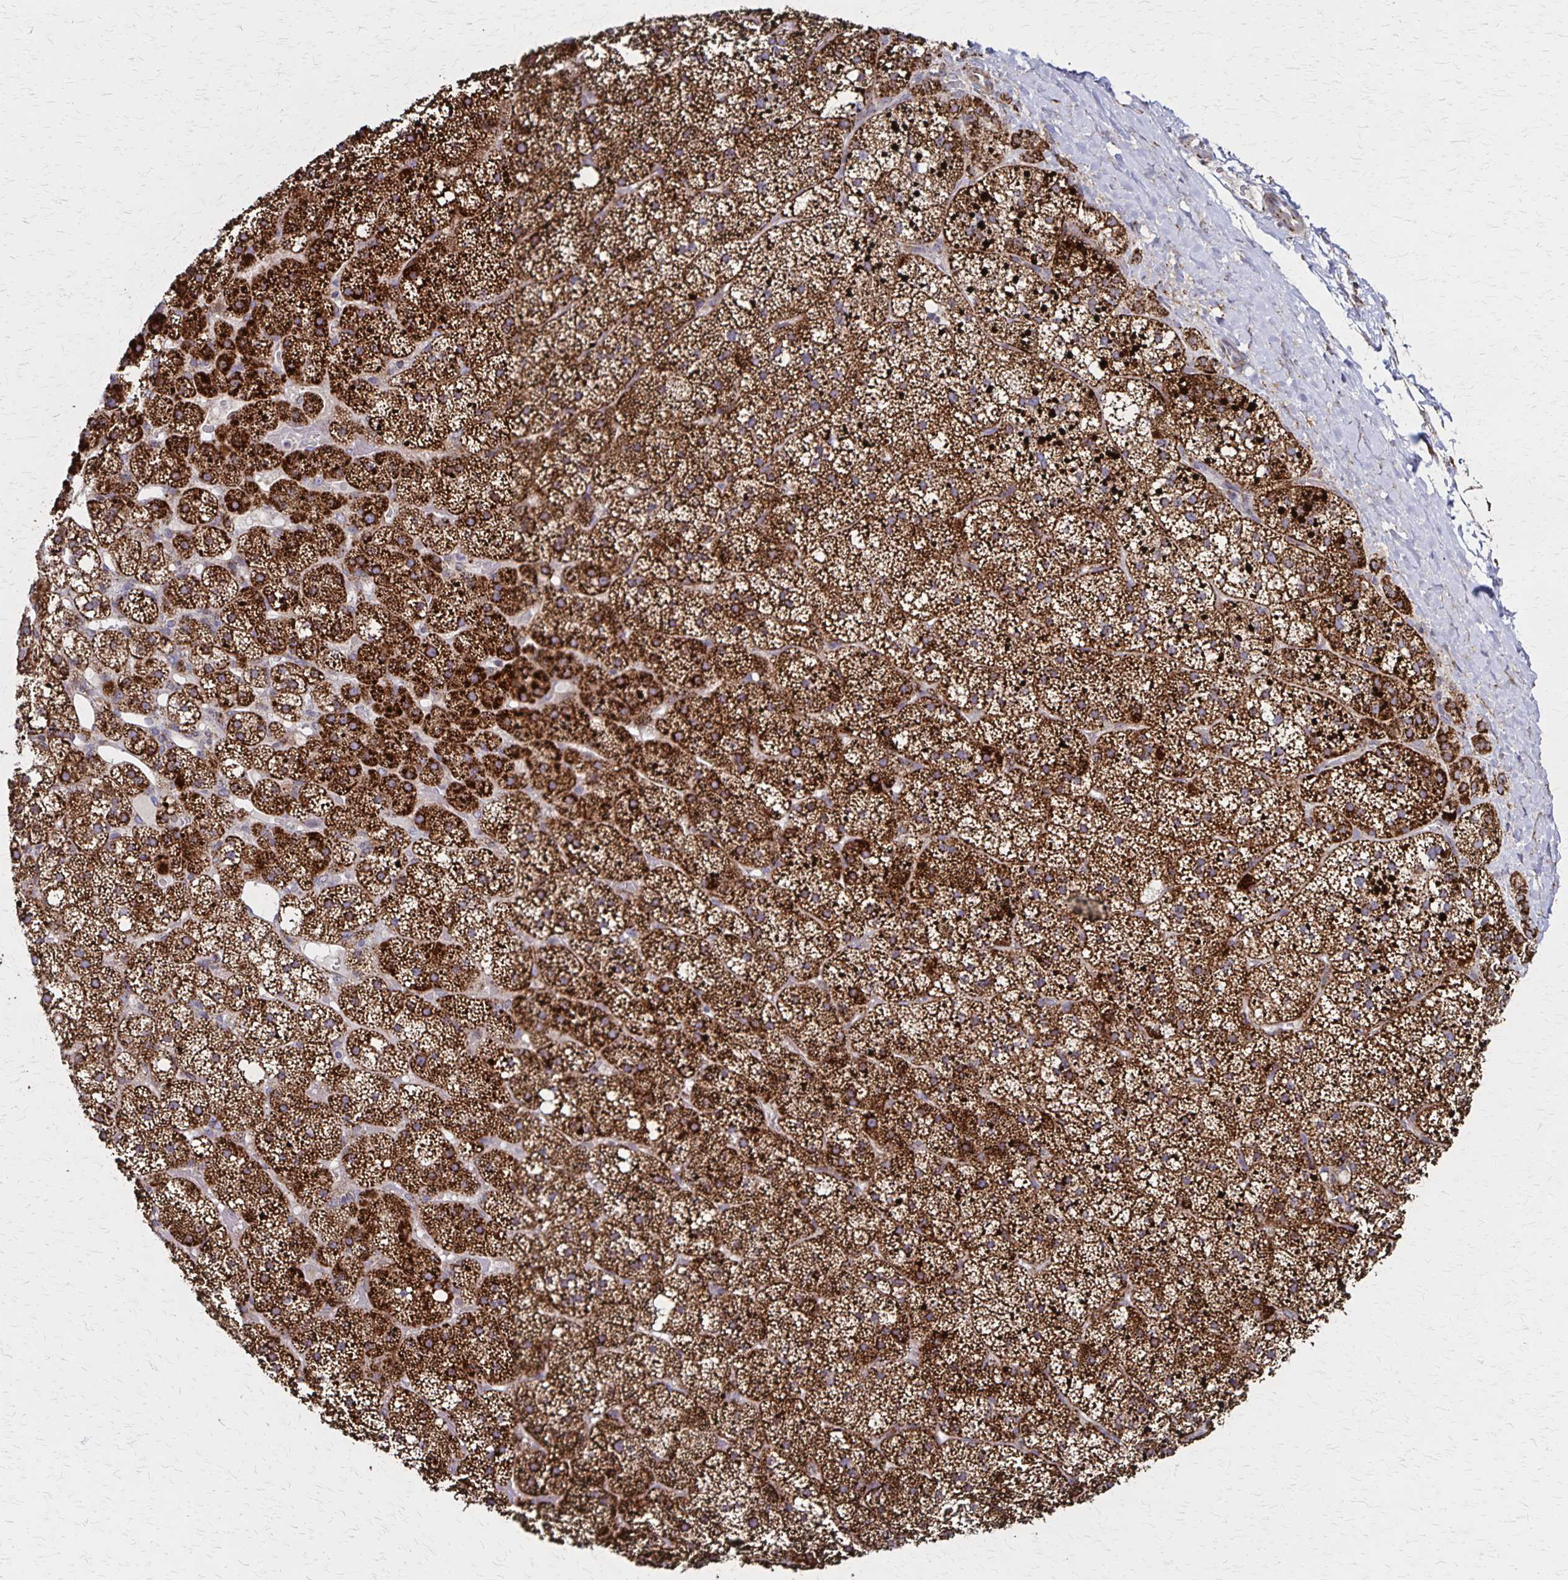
{"staining": {"intensity": "strong", "quantity": ">75%", "location": "cytoplasmic/membranous"}, "tissue": "adrenal gland", "cell_type": "Glandular cells", "image_type": "normal", "snomed": [{"axis": "morphology", "description": "Normal tissue, NOS"}, {"axis": "topography", "description": "Adrenal gland"}], "caption": "Strong cytoplasmic/membranous protein positivity is identified in approximately >75% of glandular cells in adrenal gland. Using DAB (3,3'-diaminobenzidine) (brown) and hematoxylin (blue) stains, captured at high magnification using brightfield microscopy.", "gene": "NFS1", "patient": {"sex": "male", "age": 53}}